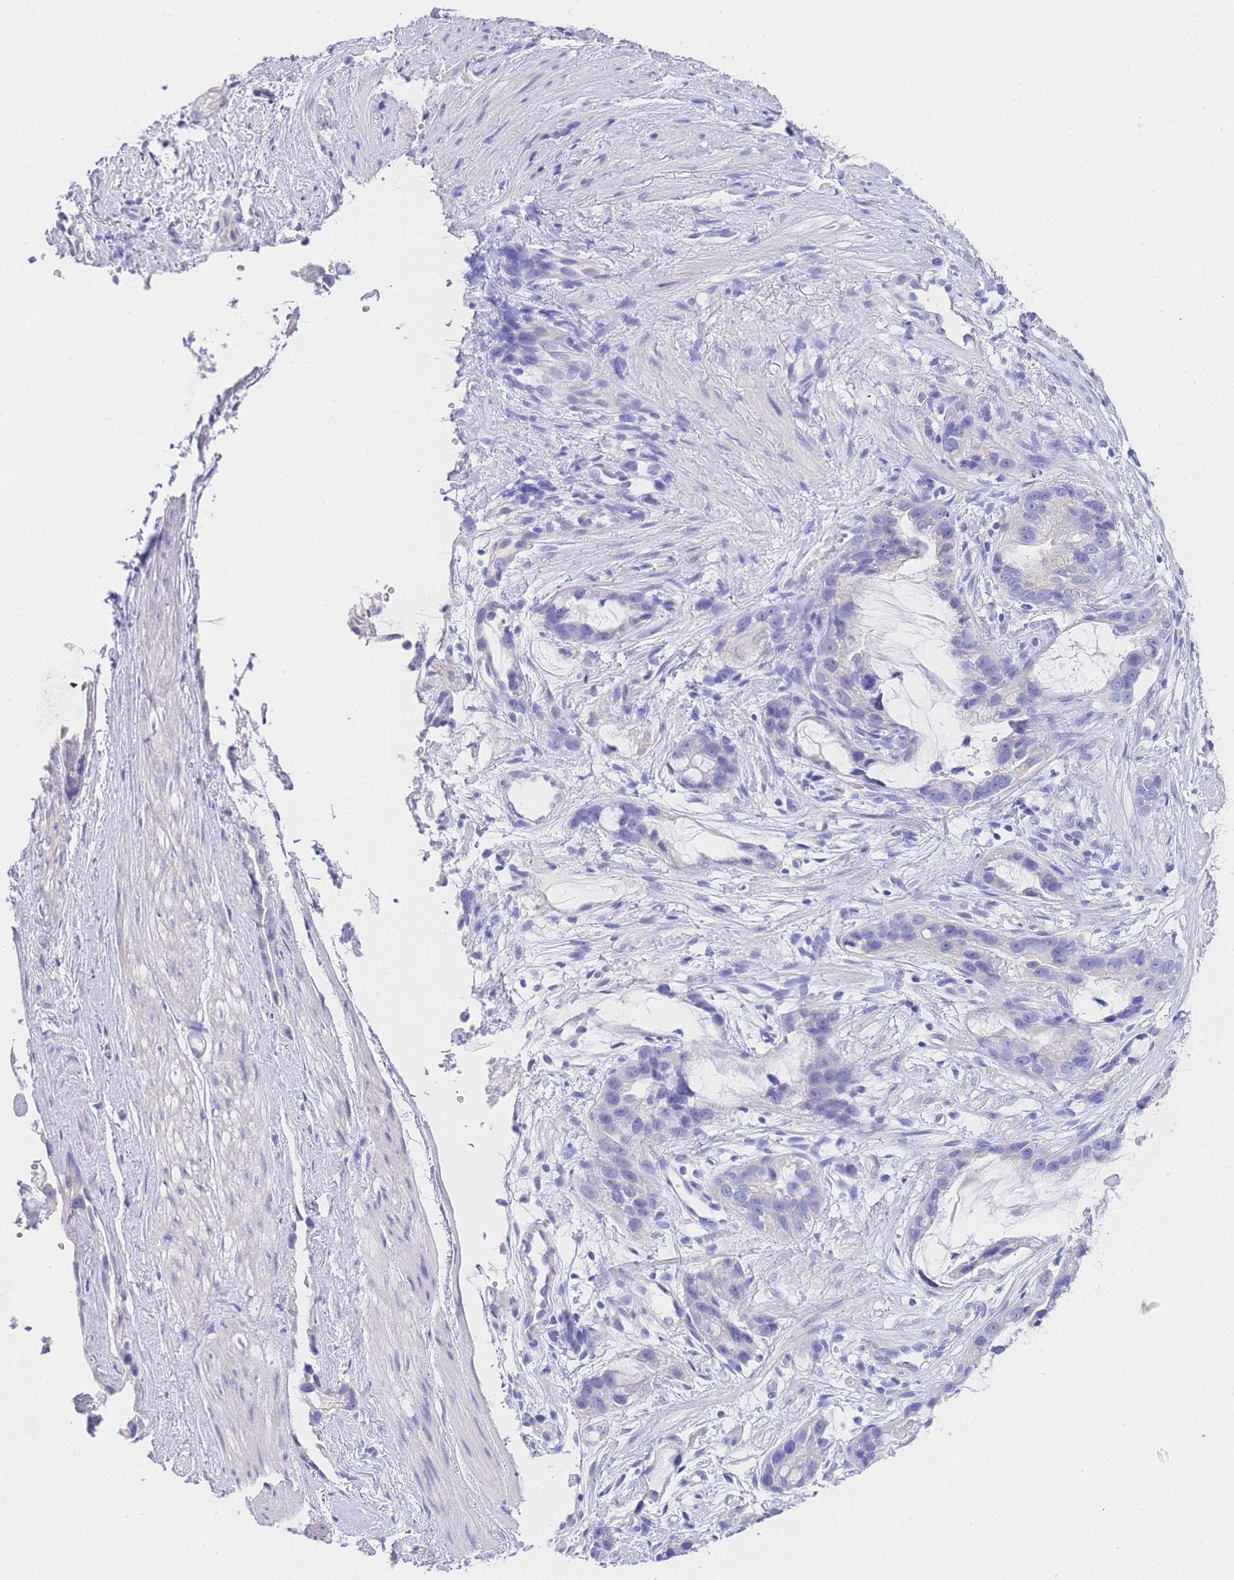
{"staining": {"intensity": "negative", "quantity": "none", "location": "none"}, "tissue": "stomach cancer", "cell_type": "Tumor cells", "image_type": "cancer", "snomed": [{"axis": "morphology", "description": "Adenocarcinoma, NOS"}, {"axis": "topography", "description": "Stomach"}], "caption": "This is an IHC histopathology image of adenocarcinoma (stomach). There is no staining in tumor cells.", "gene": "EPN2", "patient": {"sex": "male", "age": 55}}